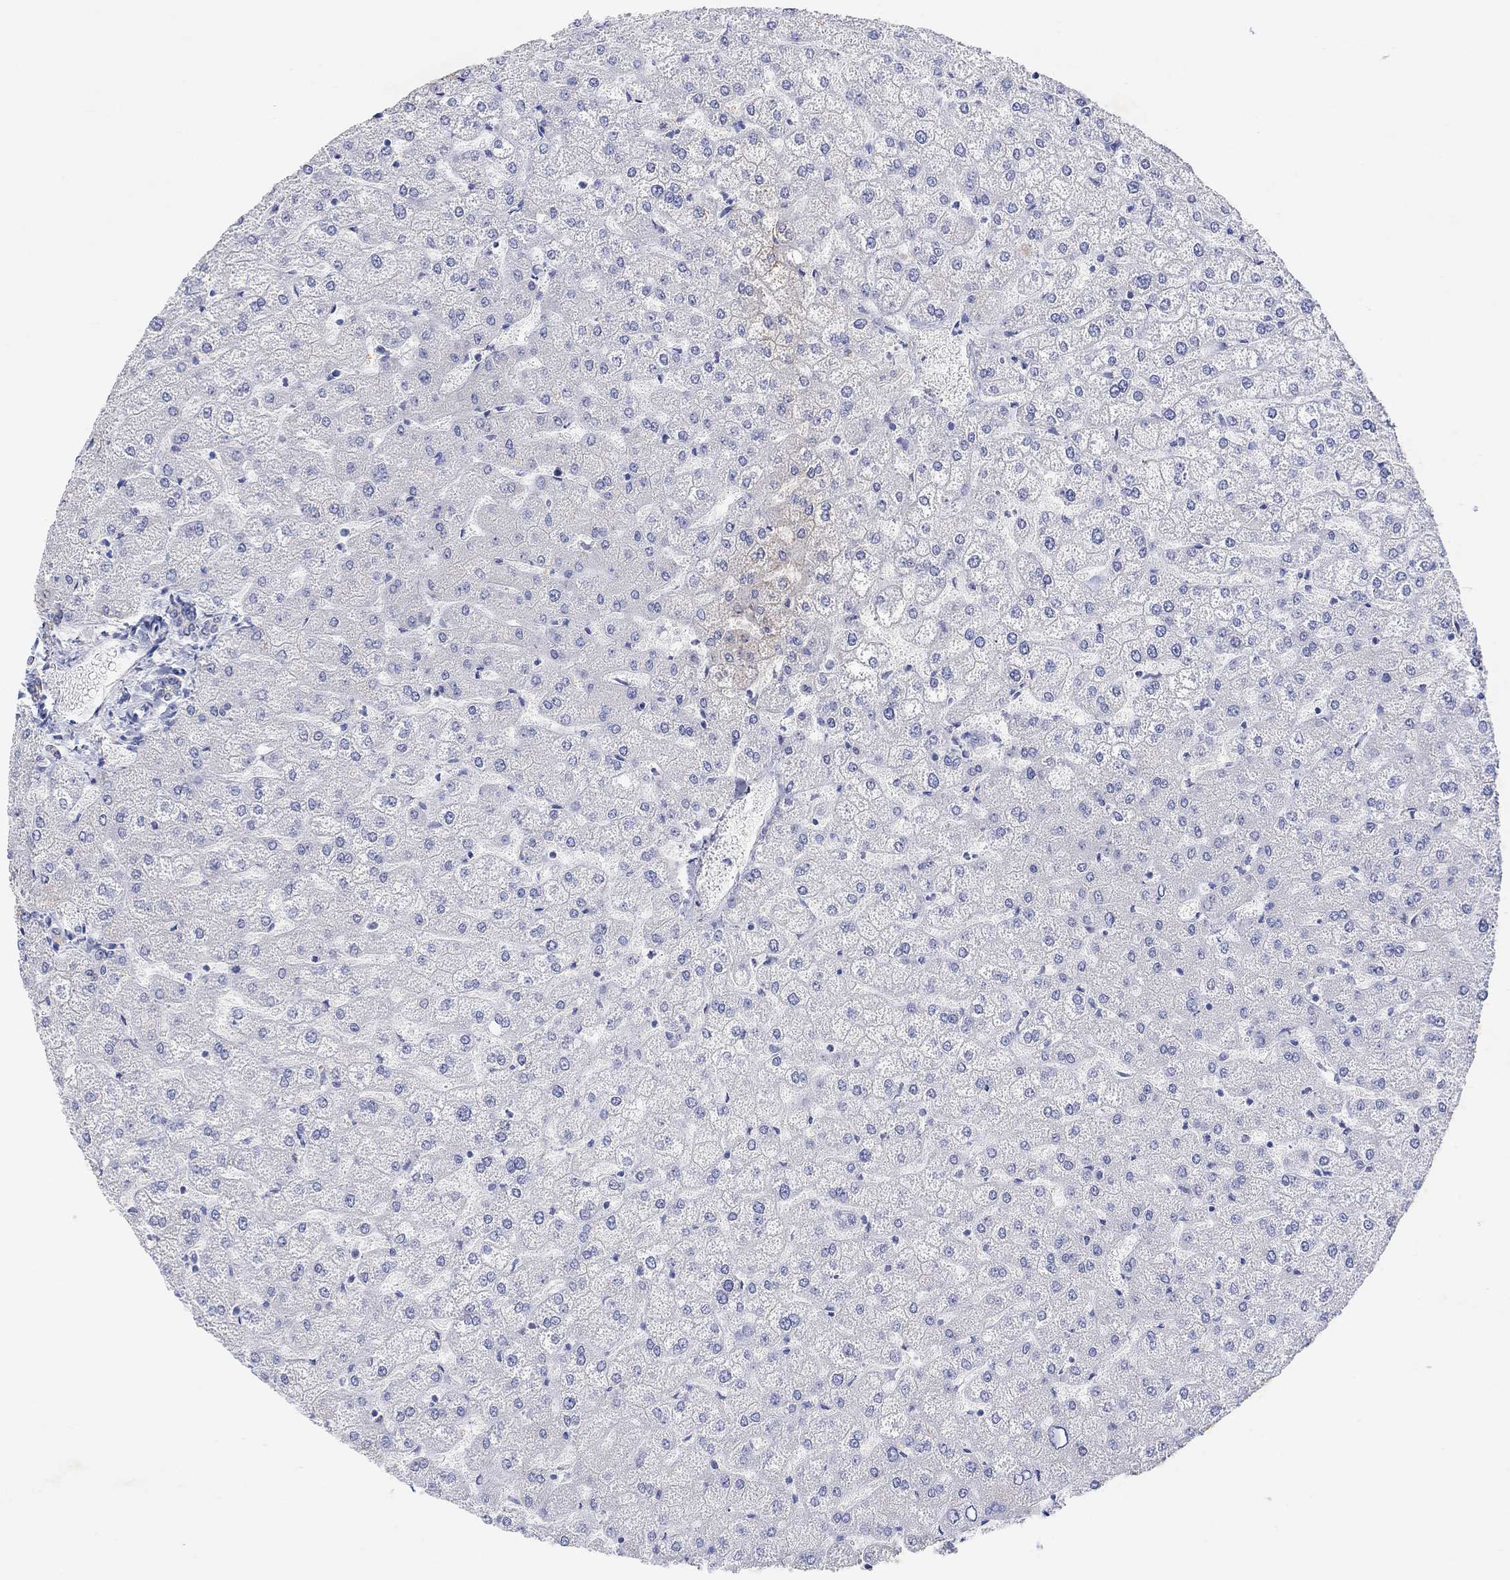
{"staining": {"intensity": "negative", "quantity": "none", "location": "none"}, "tissue": "liver", "cell_type": "Cholangiocytes", "image_type": "normal", "snomed": [{"axis": "morphology", "description": "Normal tissue, NOS"}, {"axis": "topography", "description": "Liver"}], "caption": "The photomicrograph demonstrates no staining of cholangiocytes in normal liver.", "gene": "TYR", "patient": {"sex": "female", "age": 32}}